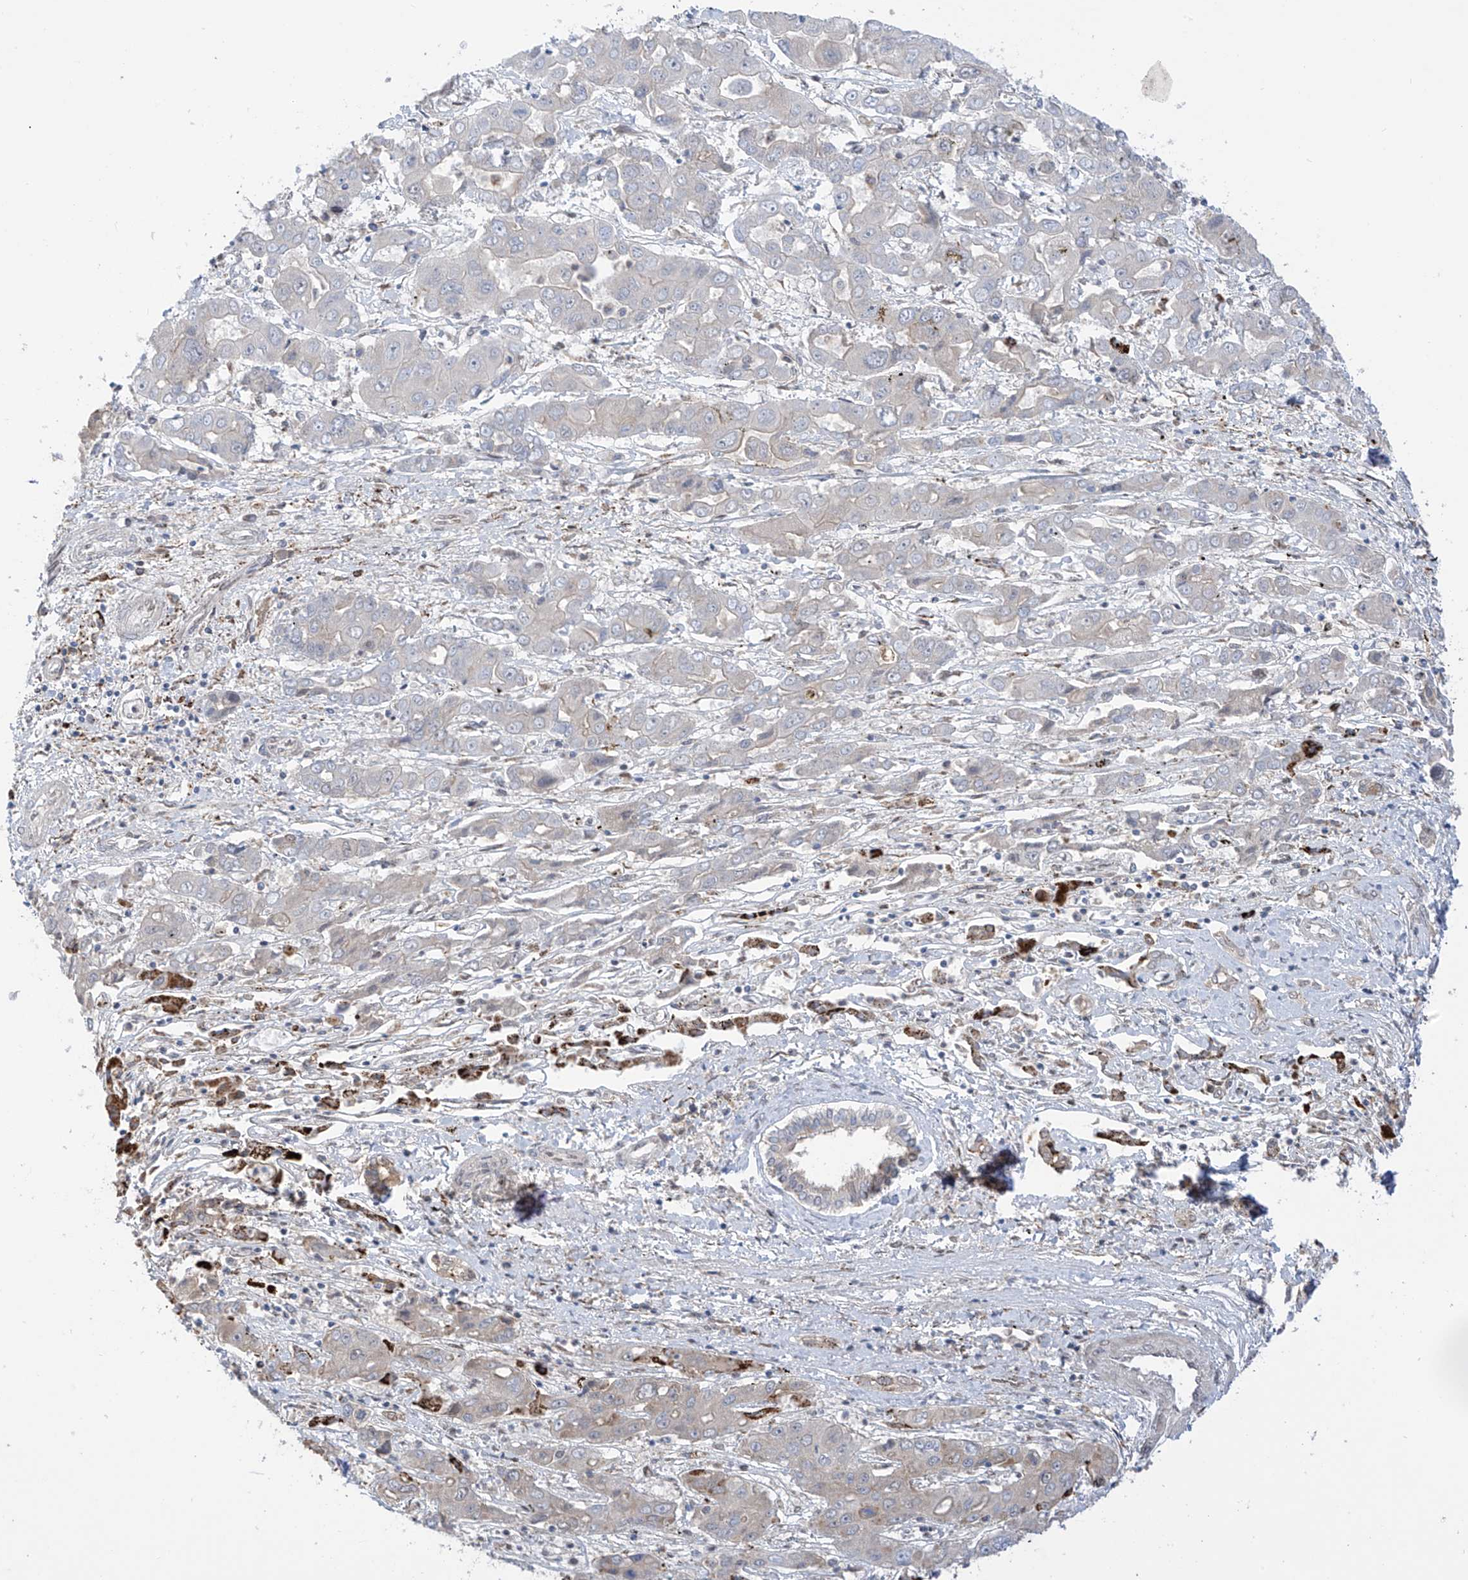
{"staining": {"intensity": "strong", "quantity": "<25%", "location": "cytoplasmic/membranous"}, "tissue": "liver cancer", "cell_type": "Tumor cells", "image_type": "cancer", "snomed": [{"axis": "morphology", "description": "Cholangiocarcinoma"}, {"axis": "topography", "description": "Liver"}], "caption": "Cholangiocarcinoma (liver) stained with a protein marker displays strong staining in tumor cells.", "gene": "PM20D2", "patient": {"sex": "male", "age": 67}}